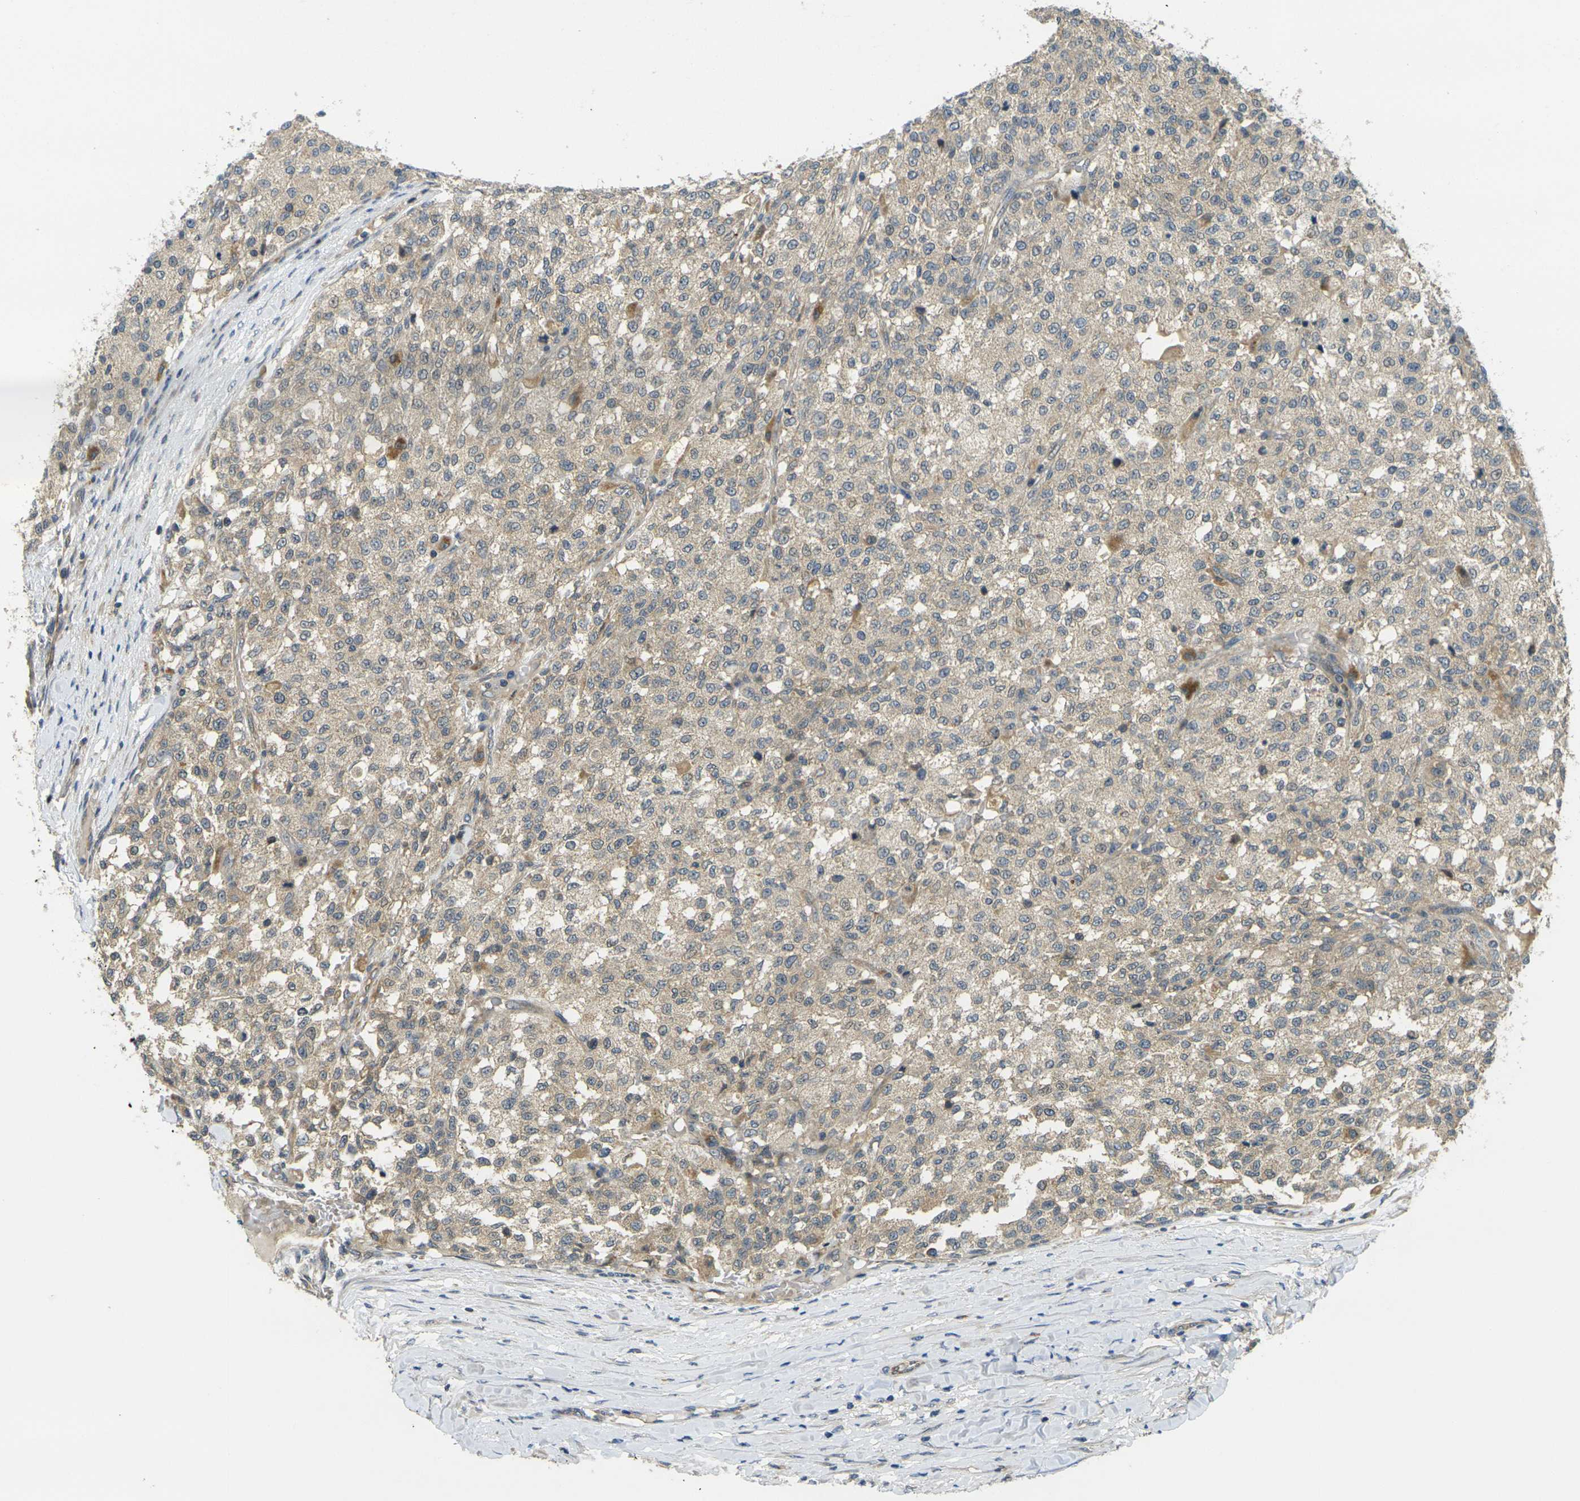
{"staining": {"intensity": "weak", "quantity": ">75%", "location": "cytoplasmic/membranous"}, "tissue": "testis cancer", "cell_type": "Tumor cells", "image_type": "cancer", "snomed": [{"axis": "morphology", "description": "Seminoma, NOS"}, {"axis": "topography", "description": "Testis"}], "caption": "IHC photomicrograph of human testis cancer (seminoma) stained for a protein (brown), which displays low levels of weak cytoplasmic/membranous positivity in approximately >75% of tumor cells.", "gene": "MINAR2", "patient": {"sex": "male", "age": 59}}